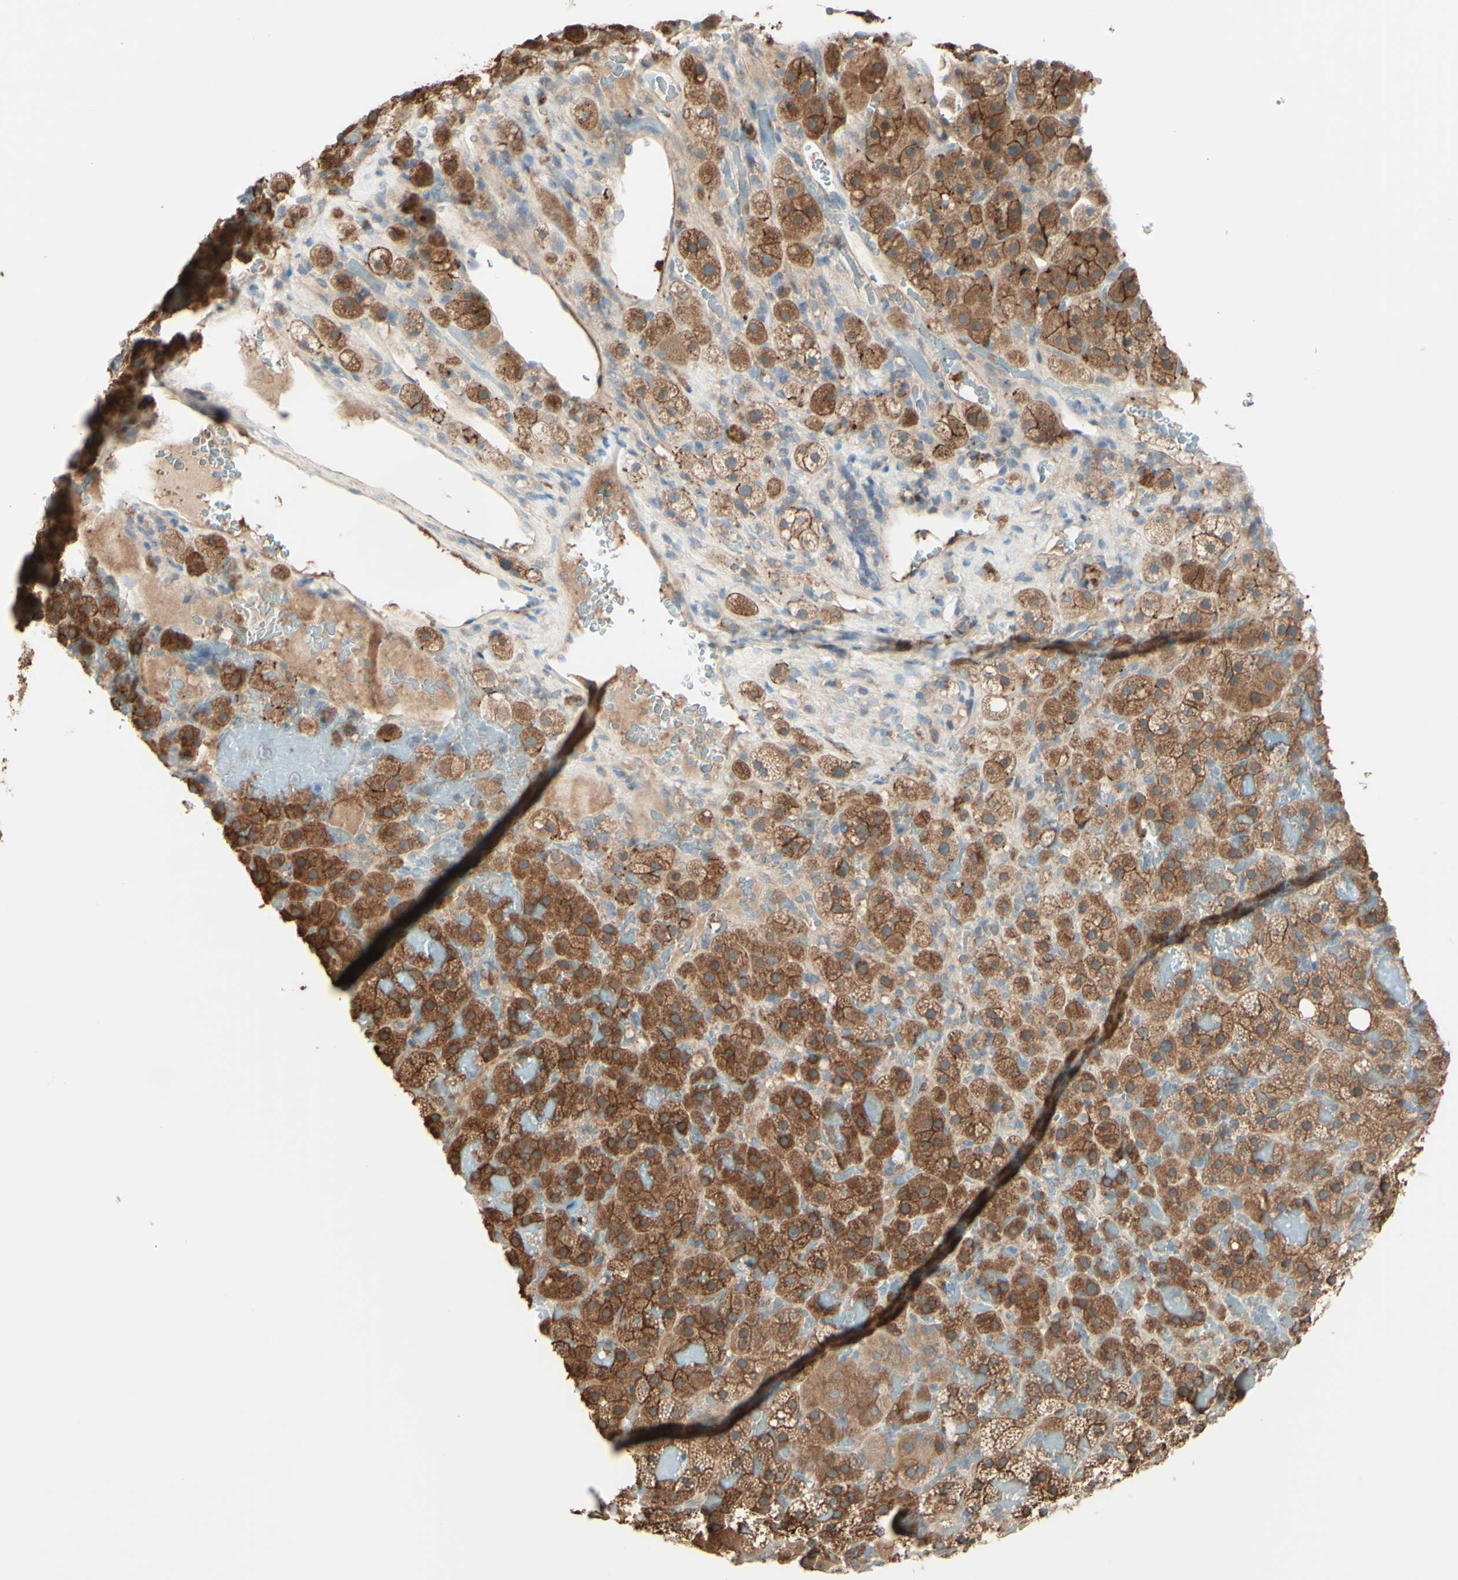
{"staining": {"intensity": "moderate", "quantity": "25%-75%", "location": "cytoplasmic/membranous"}, "tissue": "adrenal gland", "cell_type": "Glandular cells", "image_type": "normal", "snomed": [{"axis": "morphology", "description": "Normal tissue, NOS"}, {"axis": "topography", "description": "Adrenal gland"}], "caption": "DAB (3,3'-diaminobenzidine) immunohistochemical staining of benign adrenal gland demonstrates moderate cytoplasmic/membranous protein expression in approximately 25%-75% of glandular cells. (IHC, brightfield microscopy, high magnification).", "gene": "MTM1", "patient": {"sex": "female", "age": 59}}